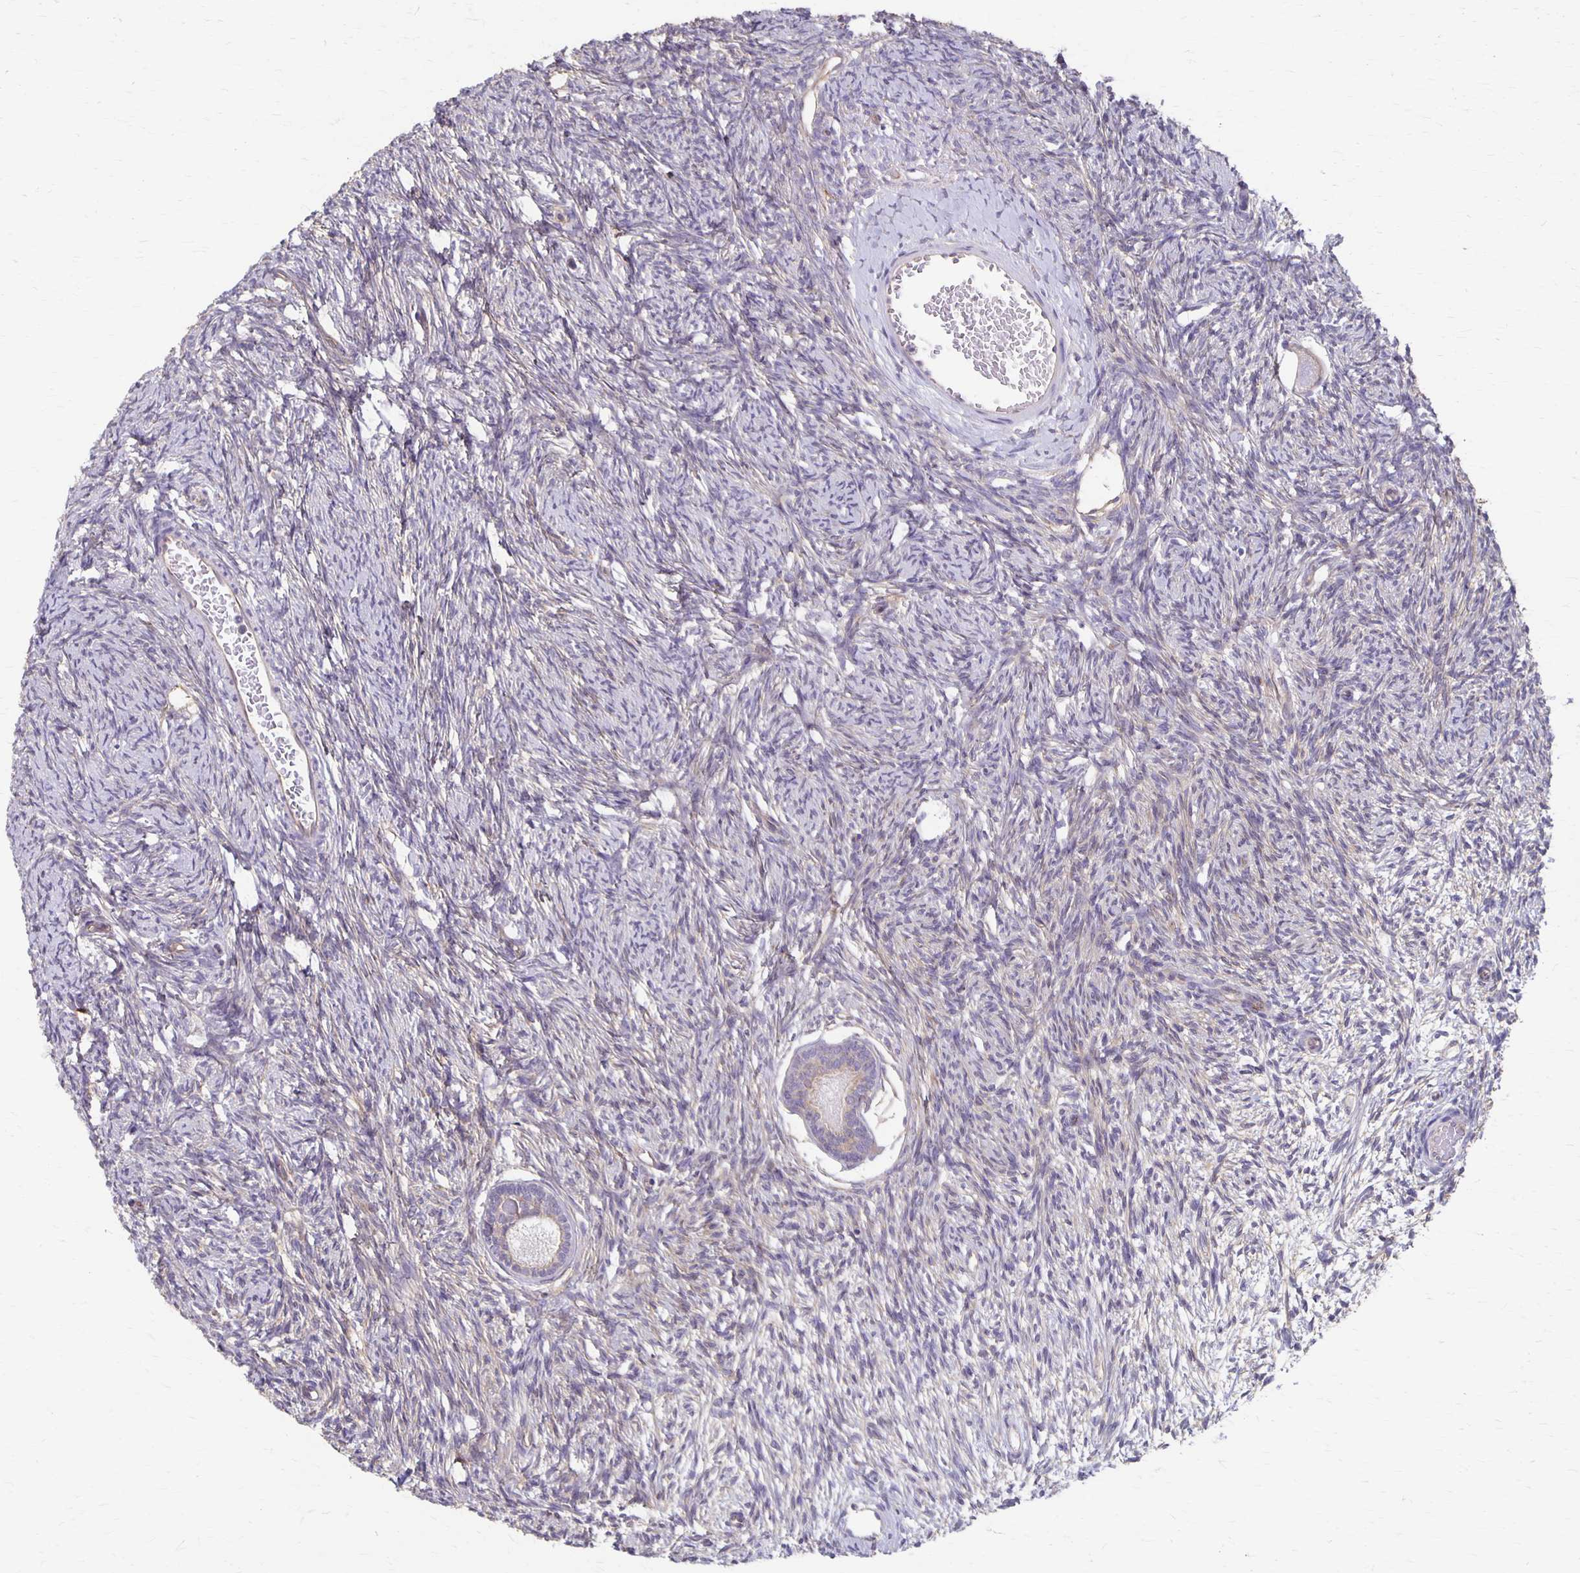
{"staining": {"intensity": "weak", "quantity": ">75%", "location": "cytoplasmic/membranous"}, "tissue": "ovary", "cell_type": "Follicle cells", "image_type": "normal", "snomed": [{"axis": "morphology", "description": "Normal tissue, NOS"}, {"axis": "topography", "description": "Ovary"}], "caption": "Protein analysis of normal ovary demonstrates weak cytoplasmic/membranous positivity in approximately >75% of follicle cells. Immunohistochemistry stains the protein in brown and the nuclei are stained blue.", "gene": "PPP1R3E", "patient": {"sex": "female", "age": 33}}